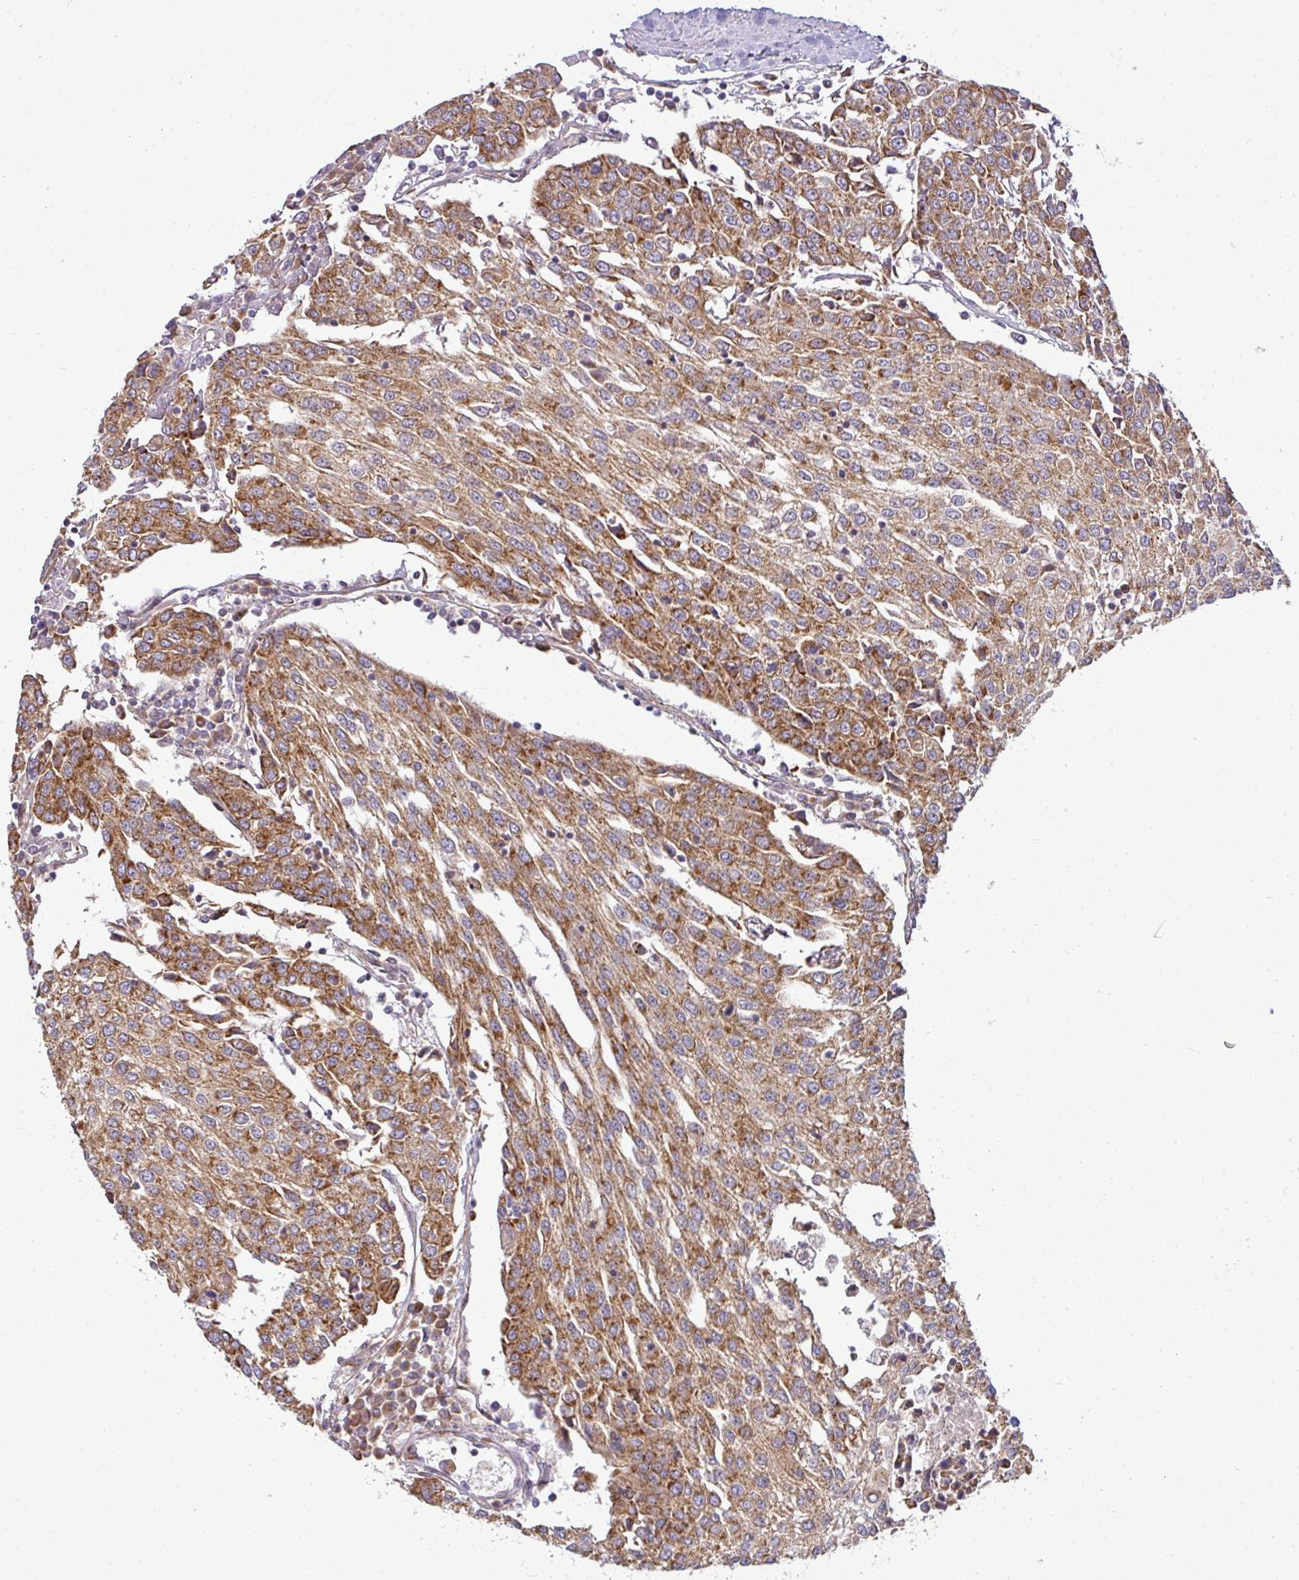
{"staining": {"intensity": "strong", "quantity": ">75%", "location": "cytoplasmic/membranous"}, "tissue": "urothelial cancer", "cell_type": "Tumor cells", "image_type": "cancer", "snomed": [{"axis": "morphology", "description": "Urothelial carcinoma, High grade"}, {"axis": "topography", "description": "Urinary bladder"}], "caption": "This is a histology image of immunohistochemistry staining of urothelial carcinoma (high-grade), which shows strong expression in the cytoplasmic/membranous of tumor cells.", "gene": "TIMMDC1", "patient": {"sex": "female", "age": 85}}